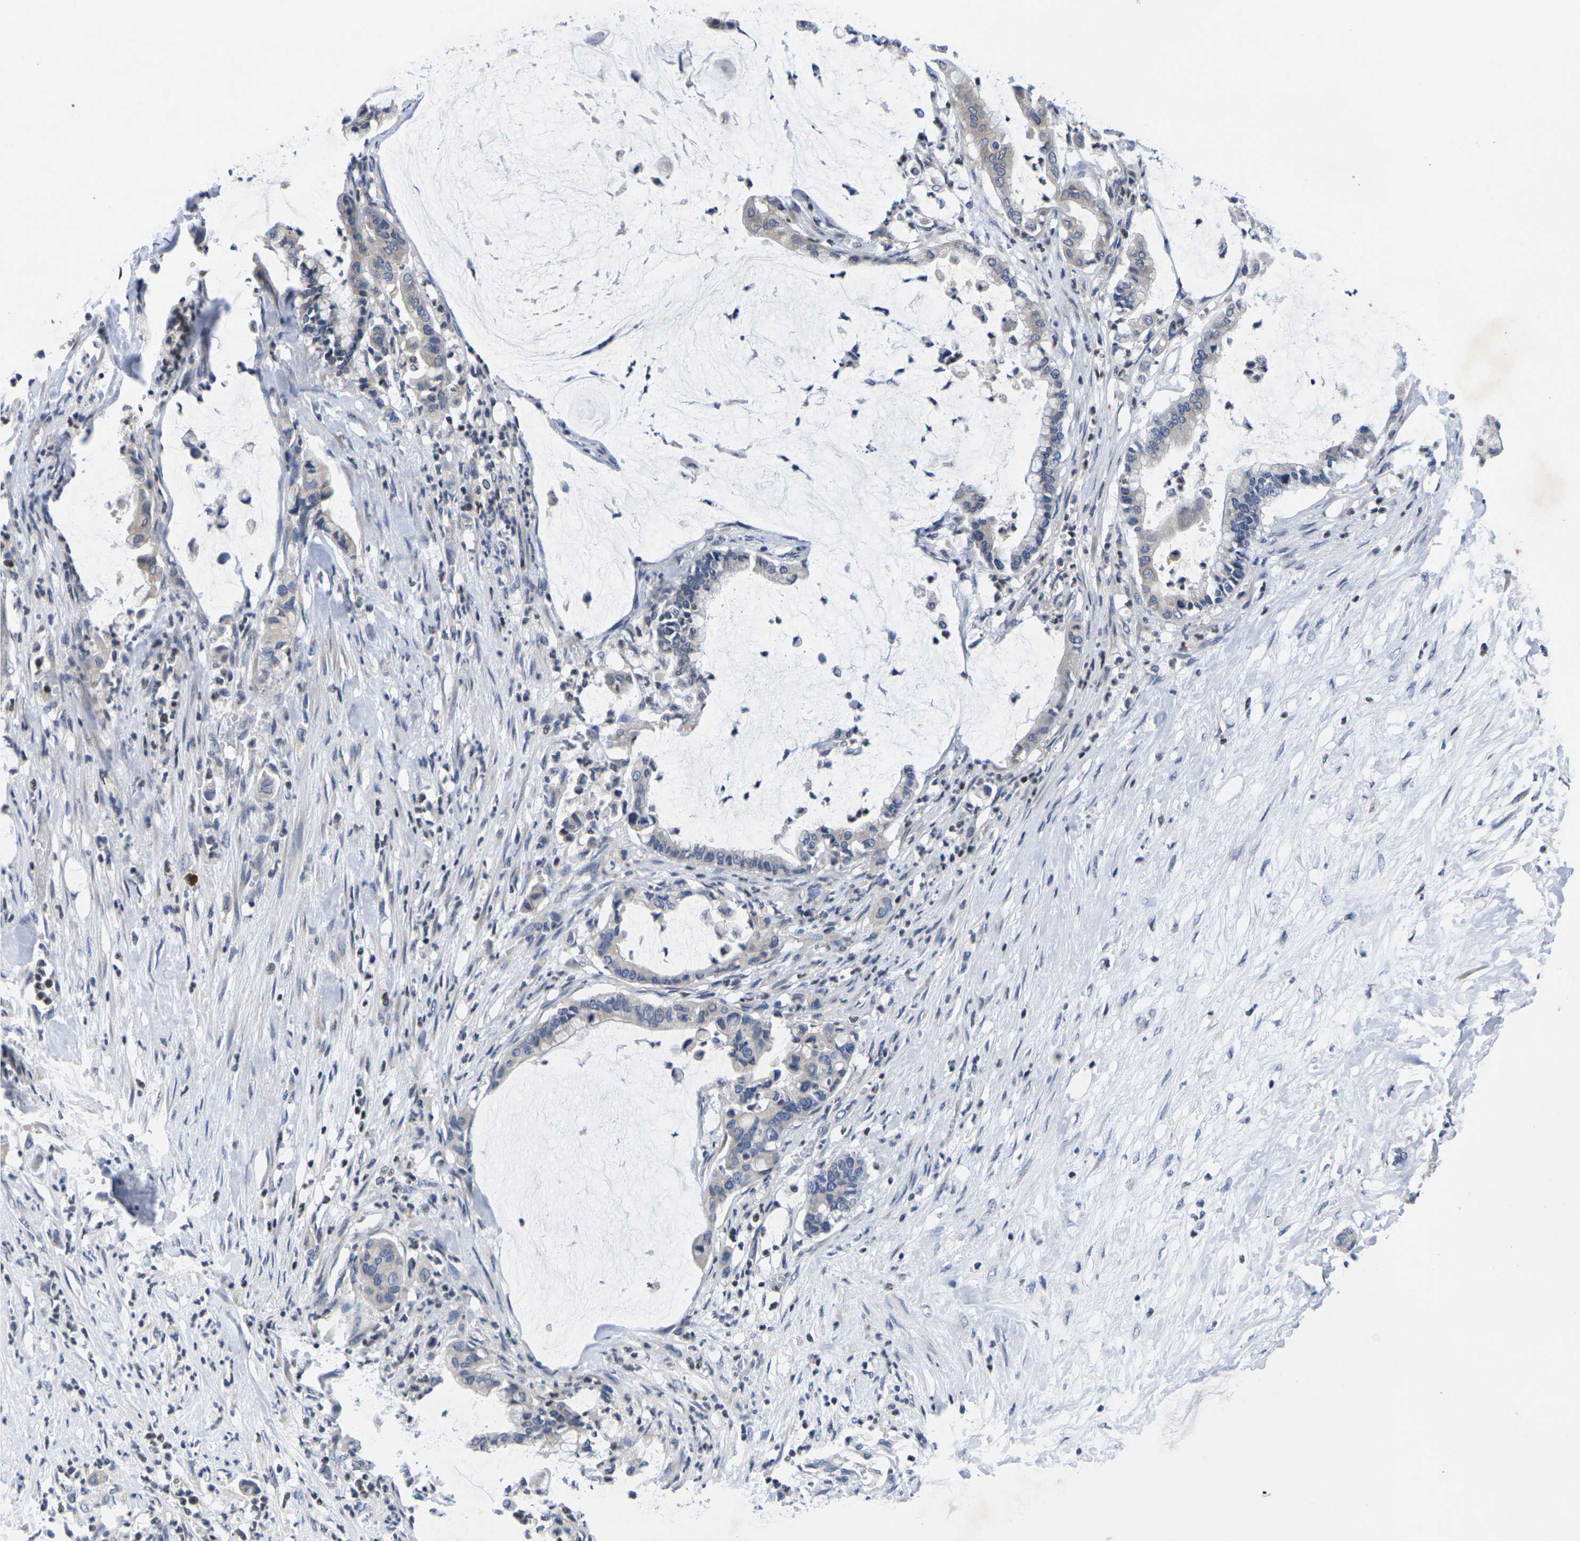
{"staining": {"intensity": "negative", "quantity": "none", "location": "none"}, "tissue": "pancreatic cancer", "cell_type": "Tumor cells", "image_type": "cancer", "snomed": [{"axis": "morphology", "description": "Adenocarcinoma, NOS"}, {"axis": "topography", "description": "Pancreas"}], "caption": "High magnification brightfield microscopy of adenocarcinoma (pancreatic) stained with DAB (3,3'-diaminobenzidine) (brown) and counterstained with hematoxylin (blue): tumor cells show no significant positivity.", "gene": "IKZF1", "patient": {"sex": "male", "age": 41}}